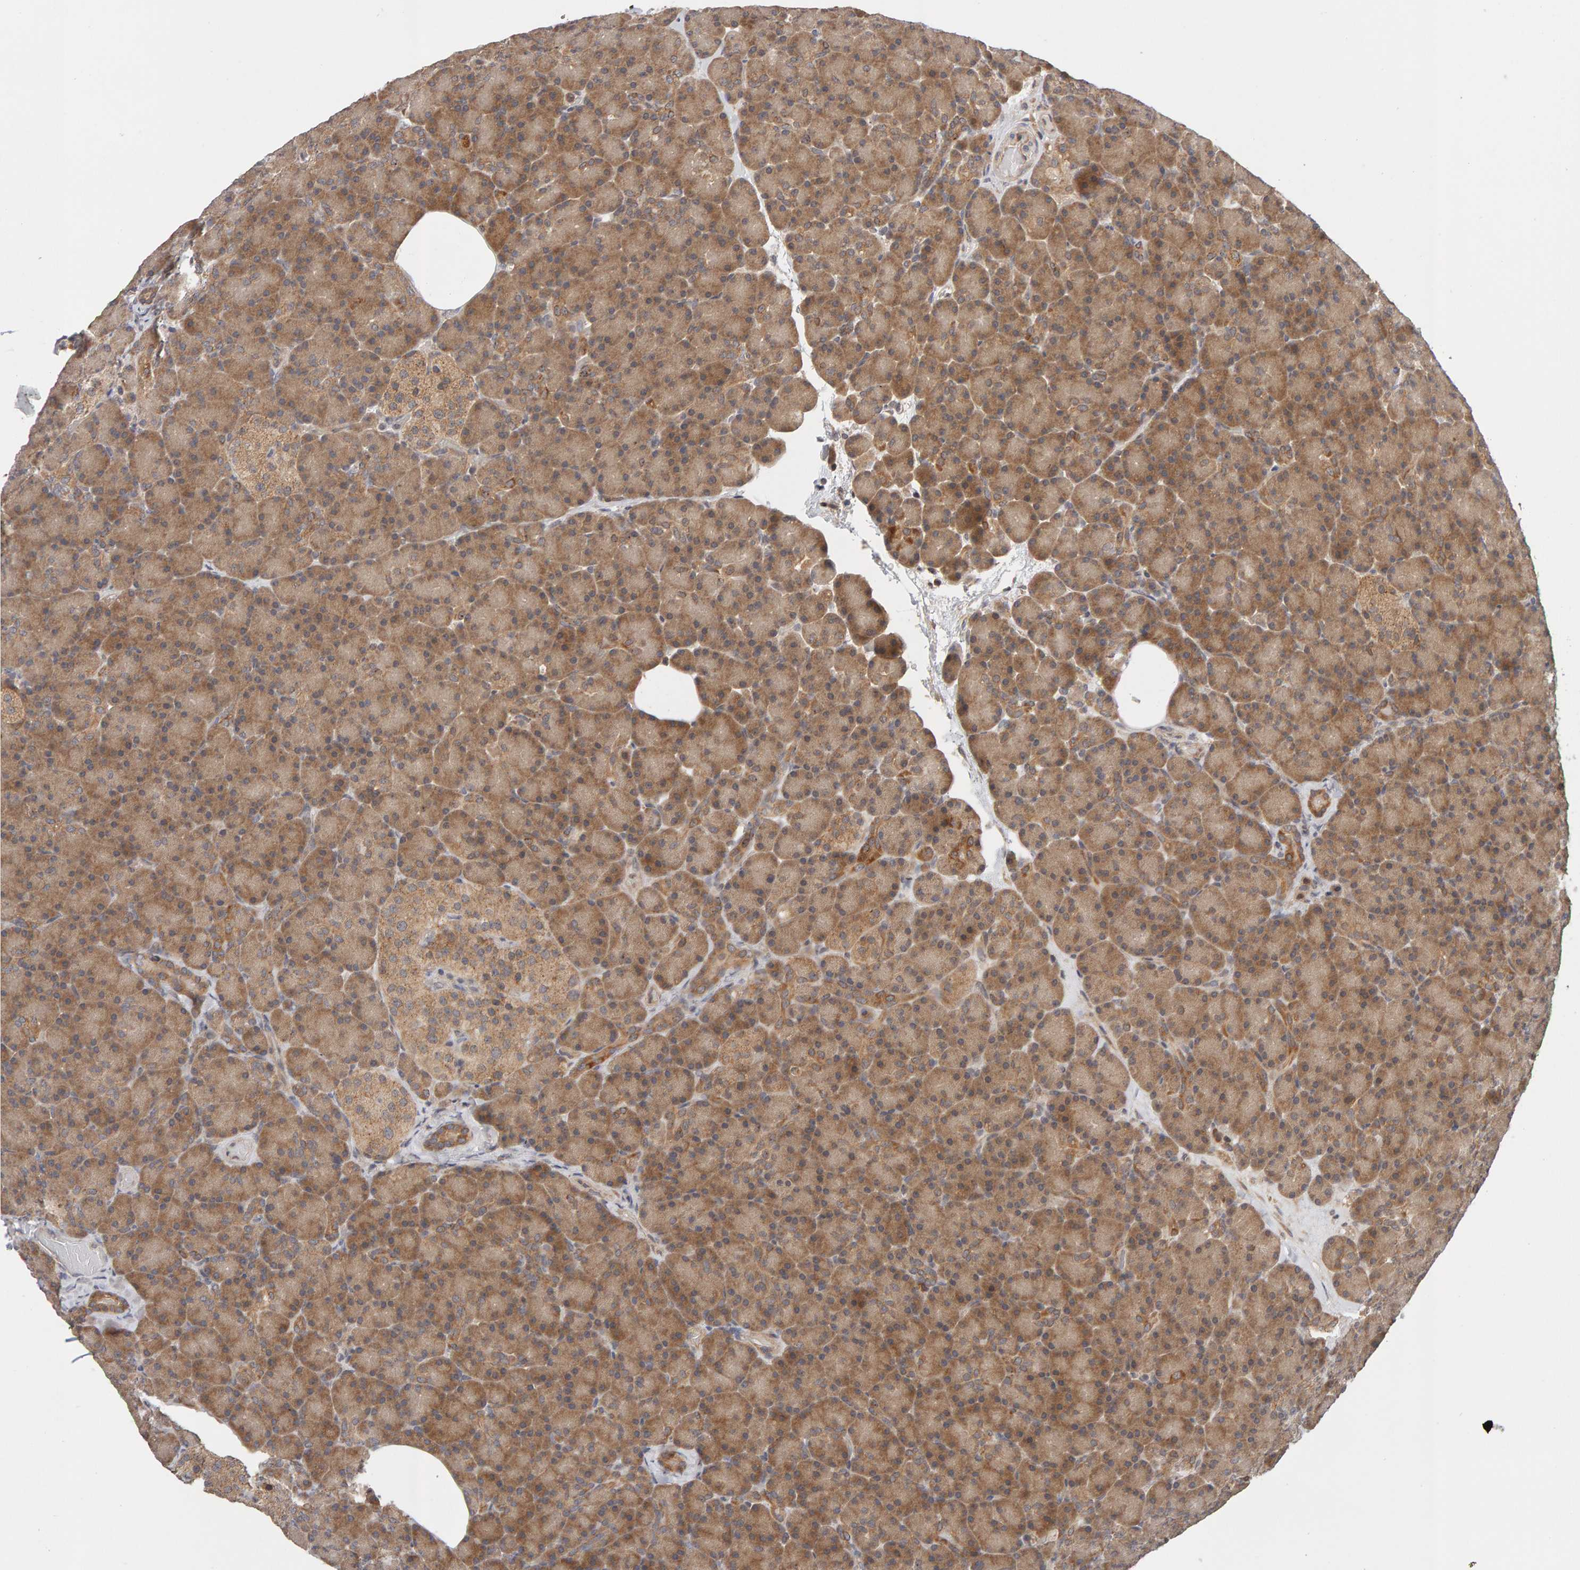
{"staining": {"intensity": "moderate", "quantity": ">75%", "location": "cytoplasmic/membranous"}, "tissue": "pancreas", "cell_type": "Exocrine glandular cells", "image_type": "normal", "snomed": [{"axis": "morphology", "description": "Normal tissue, NOS"}, {"axis": "topography", "description": "Pancreas"}], "caption": "IHC histopathology image of benign human pancreas stained for a protein (brown), which exhibits medium levels of moderate cytoplasmic/membranous positivity in approximately >75% of exocrine glandular cells.", "gene": "DNAJC7", "patient": {"sex": "female", "age": 43}}